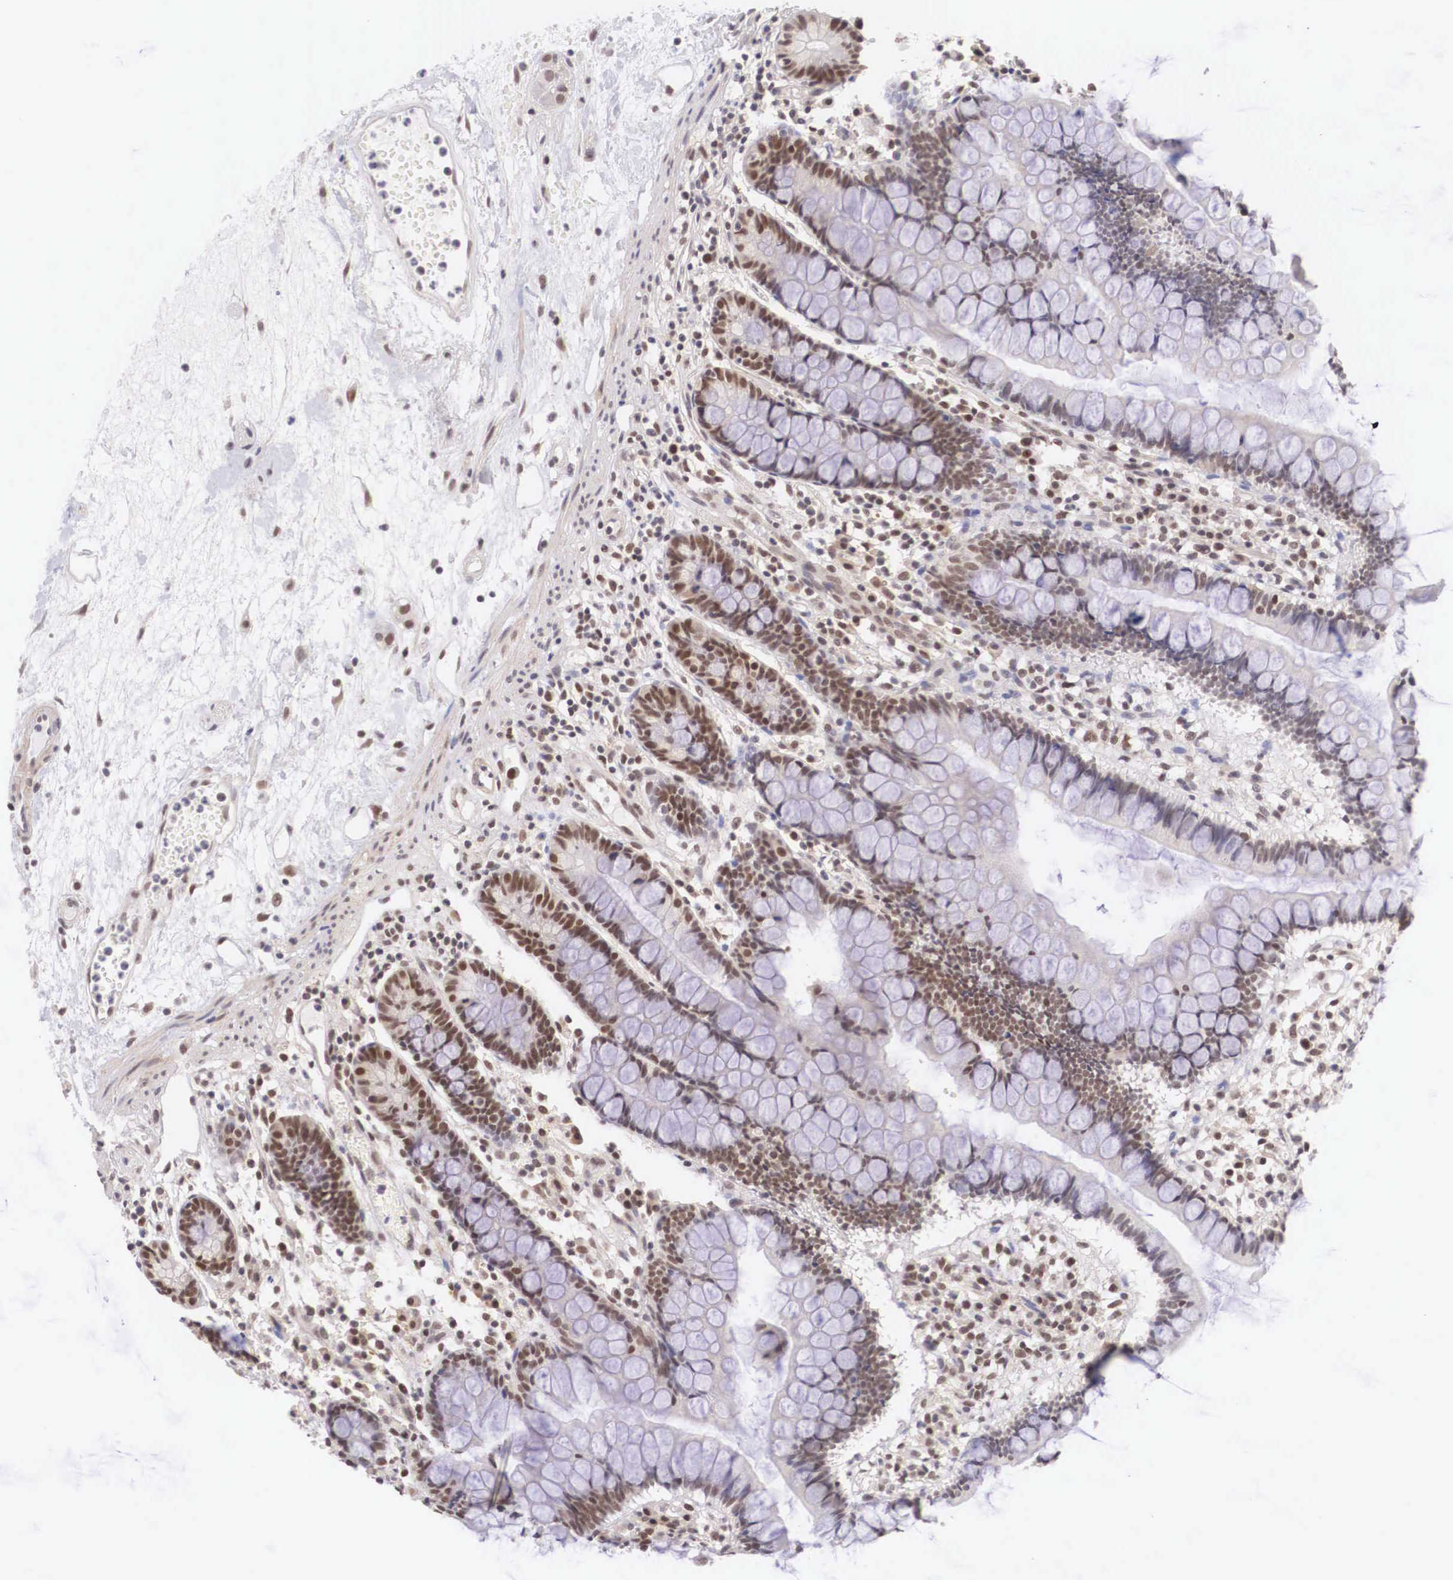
{"staining": {"intensity": "moderate", "quantity": ">75%", "location": "nuclear"}, "tissue": "small intestine", "cell_type": "Glandular cells", "image_type": "normal", "snomed": [{"axis": "morphology", "description": "Normal tissue, NOS"}, {"axis": "topography", "description": "Small intestine"}], "caption": "Moderate nuclear expression for a protein is identified in about >75% of glandular cells of normal small intestine using immunohistochemistry.", "gene": "ZNF275", "patient": {"sex": "female", "age": 51}}